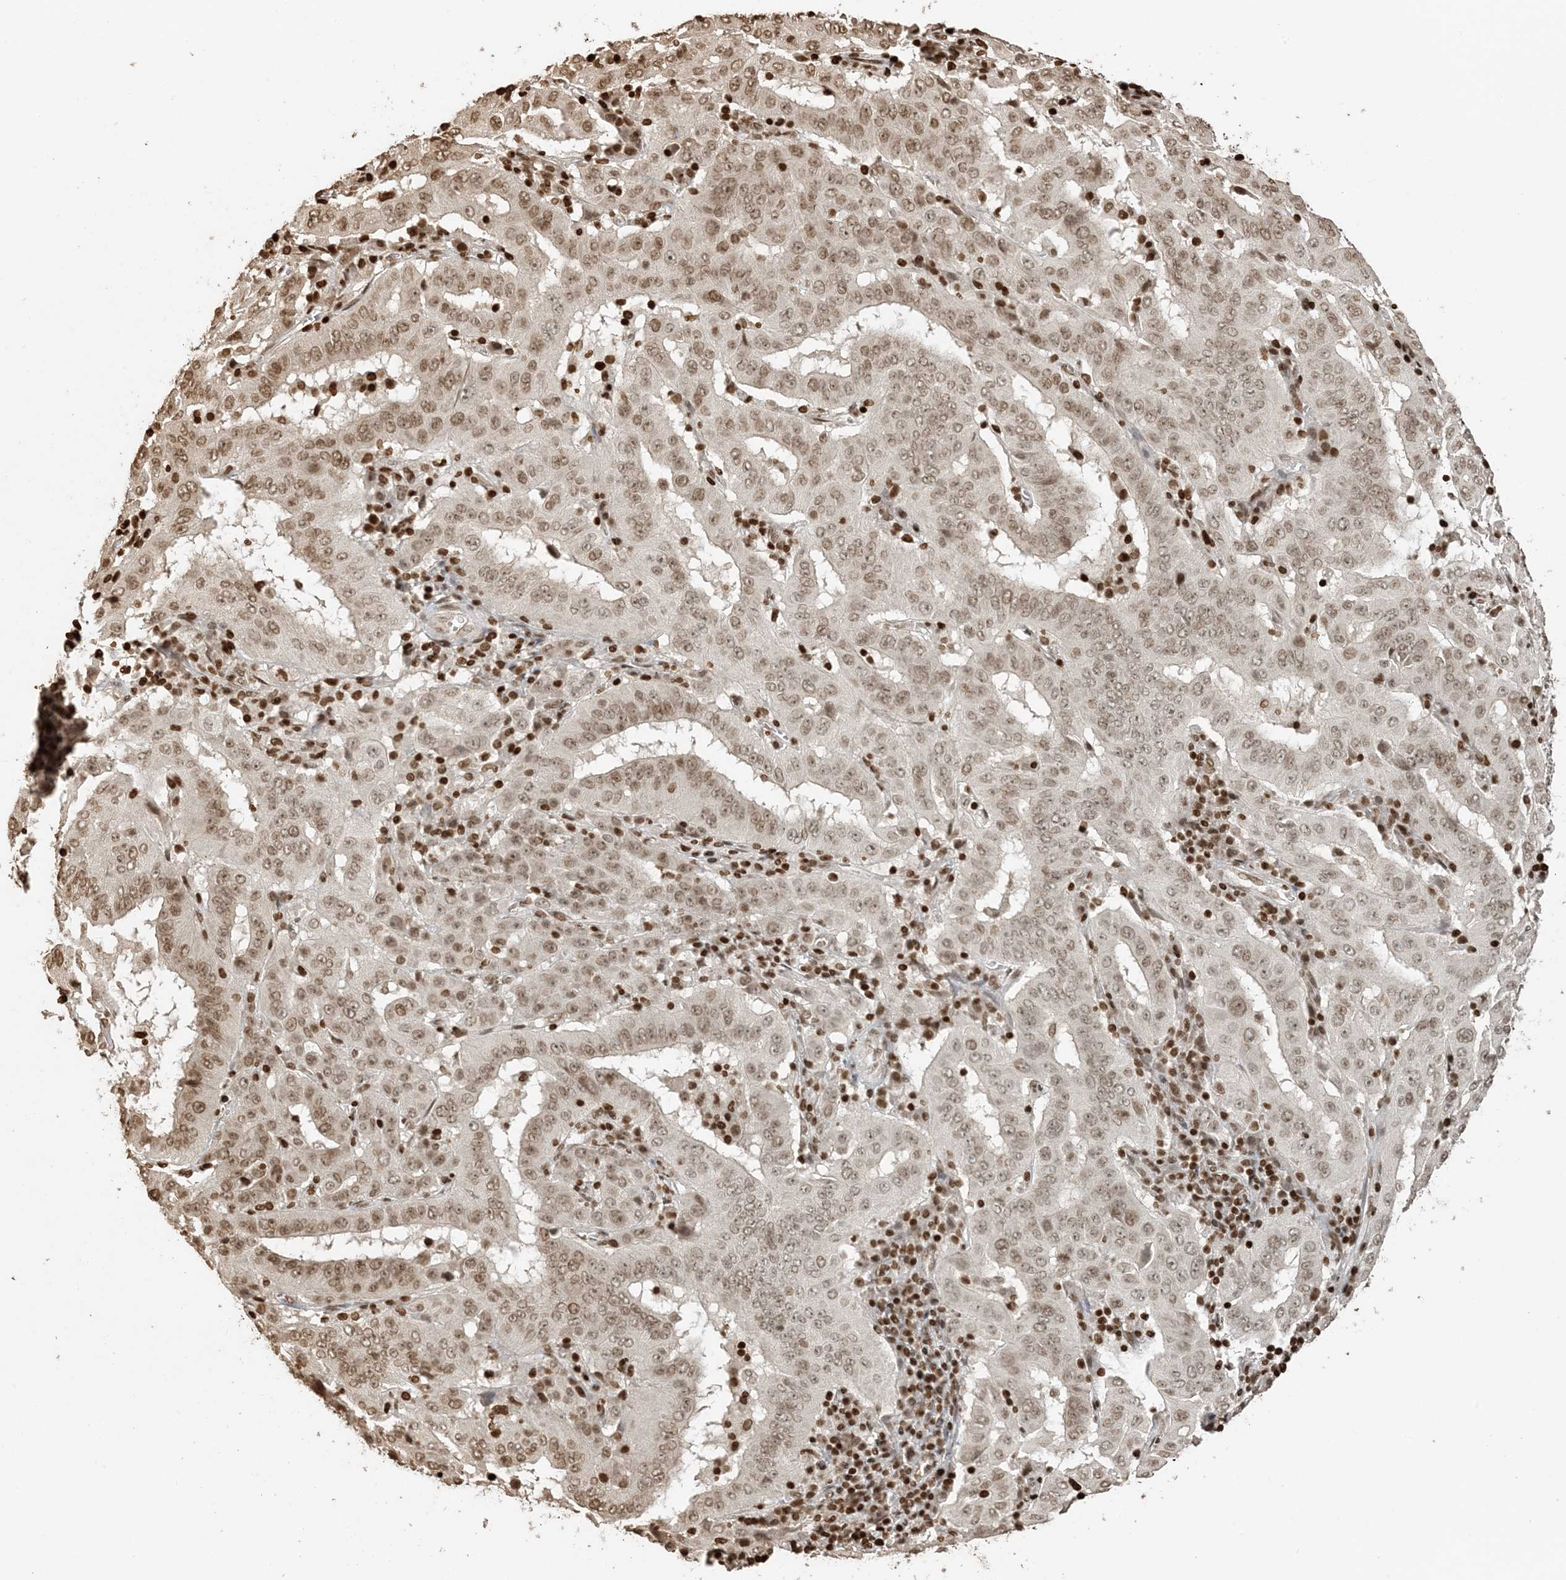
{"staining": {"intensity": "moderate", "quantity": ">75%", "location": "nuclear"}, "tissue": "pancreatic cancer", "cell_type": "Tumor cells", "image_type": "cancer", "snomed": [{"axis": "morphology", "description": "Adenocarcinoma, NOS"}, {"axis": "topography", "description": "Pancreas"}], "caption": "A histopathology image showing moderate nuclear staining in about >75% of tumor cells in pancreatic cancer (adenocarcinoma), as visualized by brown immunohistochemical staining.", "gene": "H3-3B", "patient": {"sex": "male", "age": 63}}